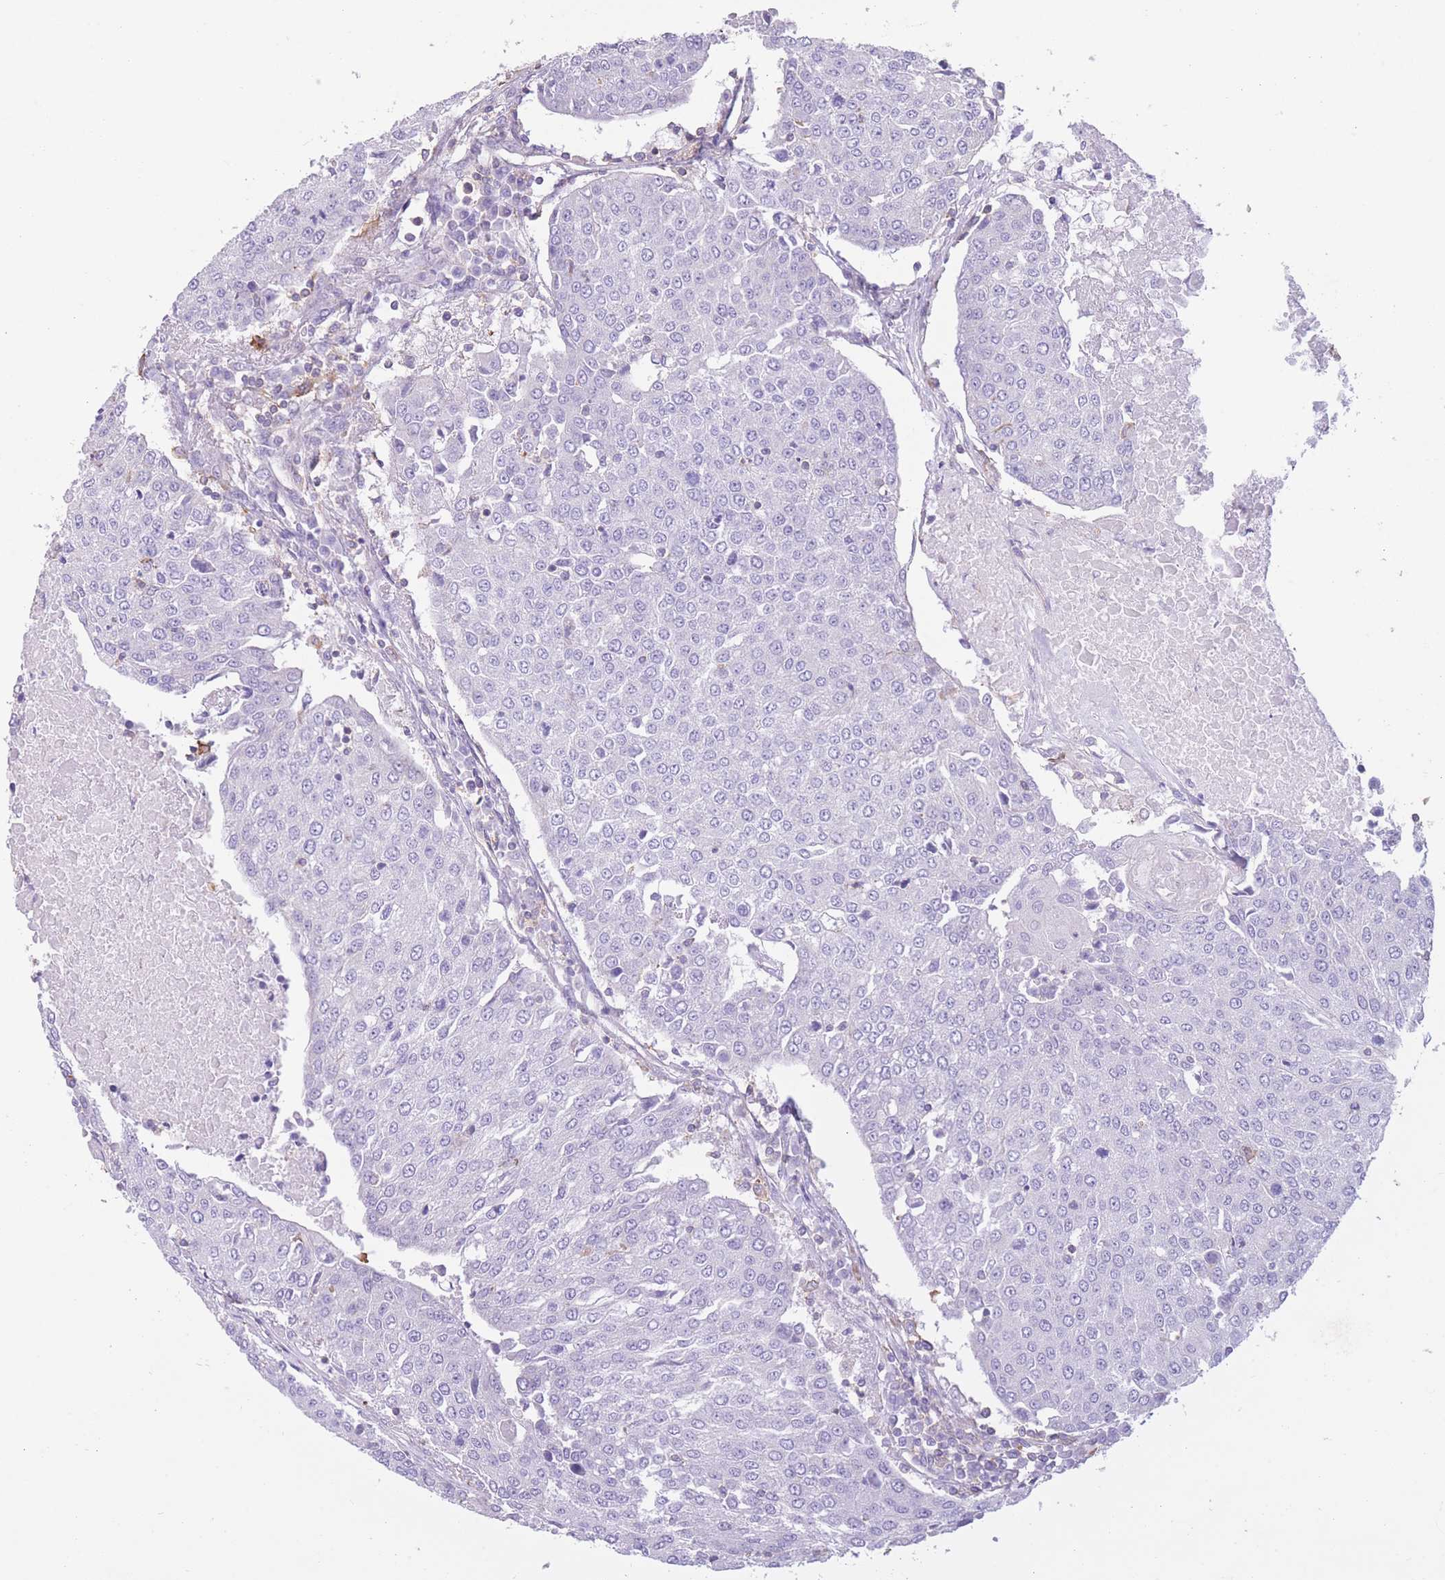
{"staining": {"intensity": "negative", "quantity": "none", "location": "none"}, "tissue": "urothelial cancer", "cell_type": "Tumor cells", "image_type": "cancer", "snomed": [{"axis": "morphology", "description": "Urothelial carcinoma, High grade"}, {"axis": "topography", "description": "Urinary bladder"}], "caption": "High magnification brightfield microscopy of urothelial cancer stained with DAB (brown) and counterstained with hematoxylin (blue): tumor cells show no significant expression.", "gene": "PDHA1", "patient": {"sex": "female", "age": 85}}